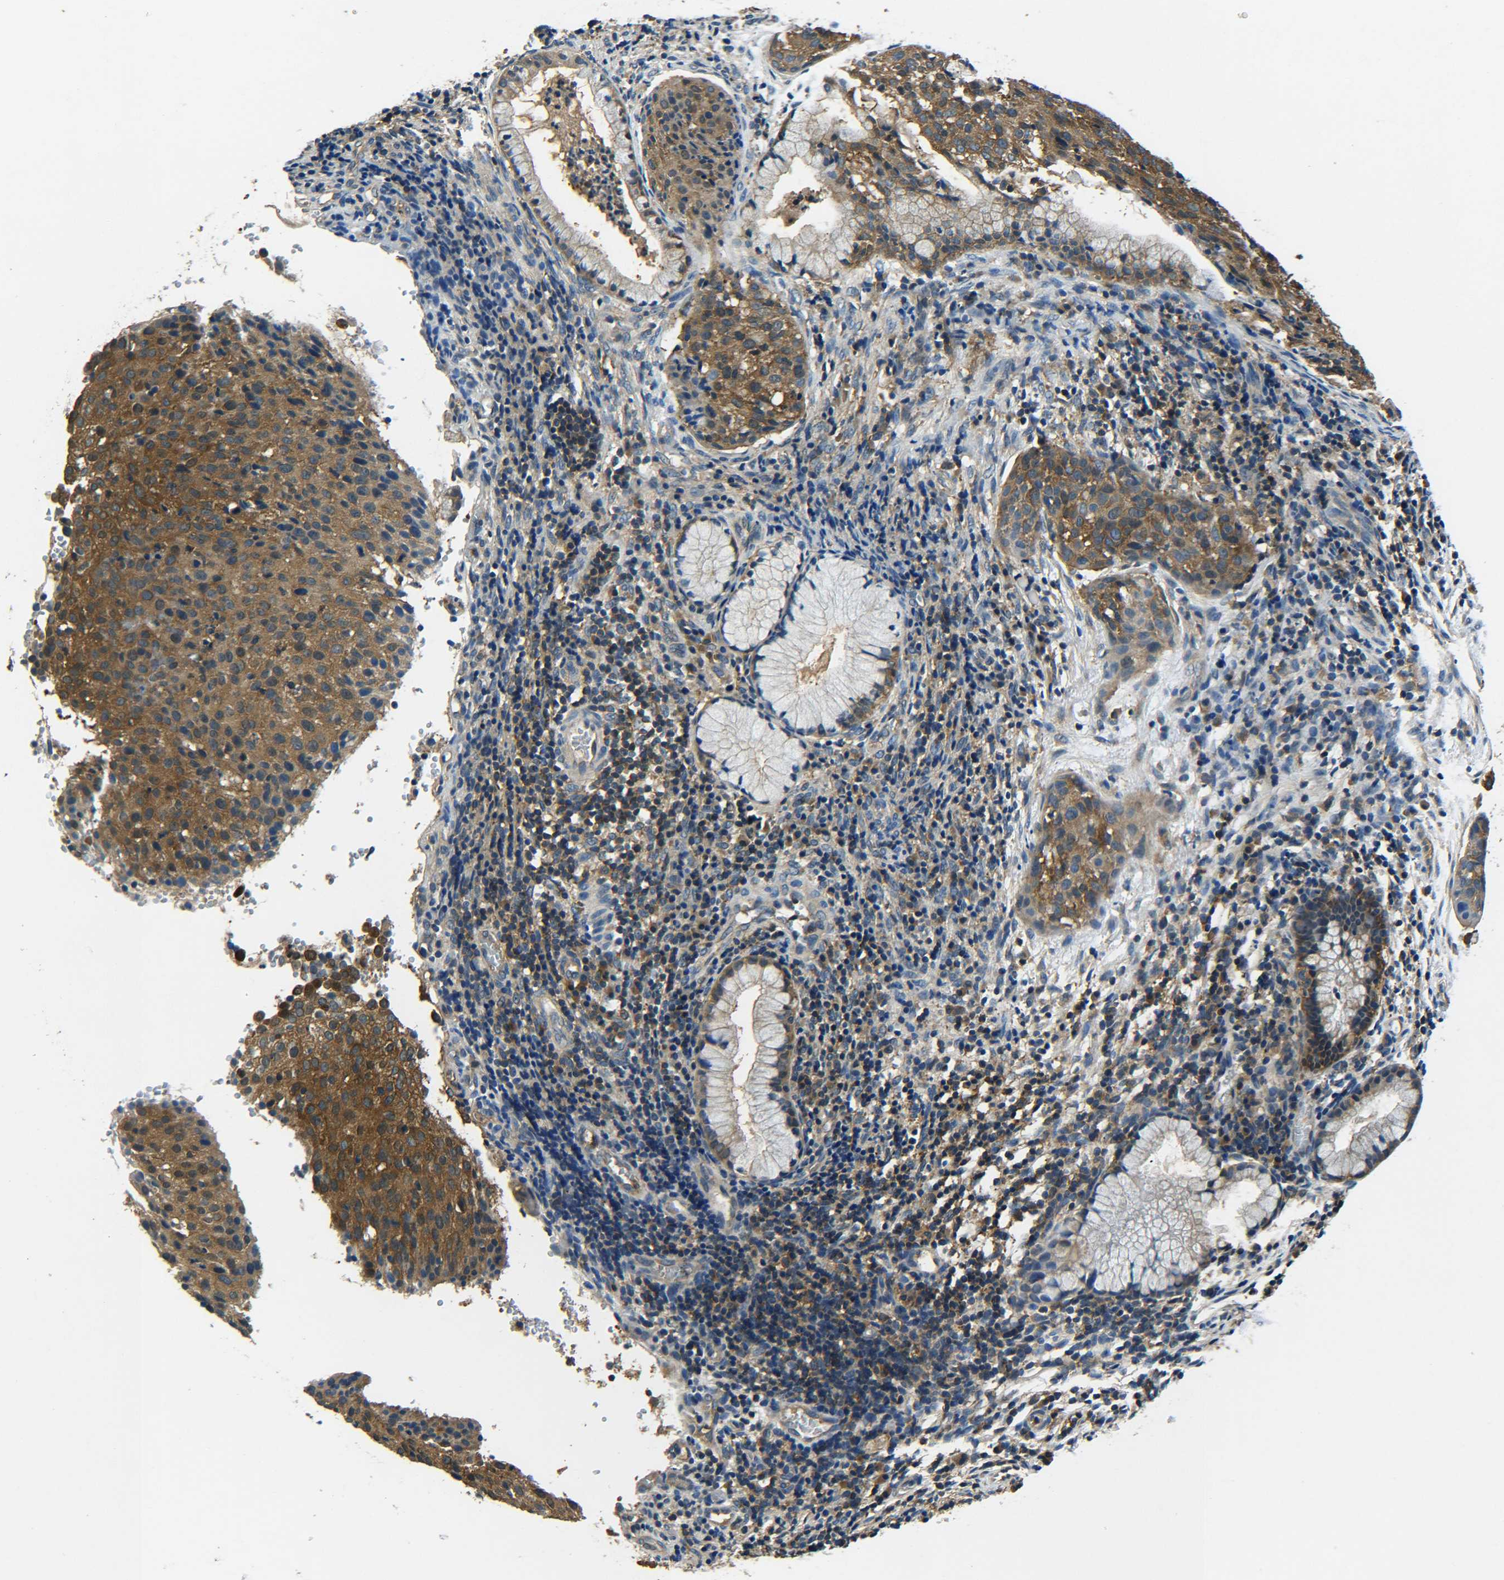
{"staining": {"intensity": "moderate", "quantity": ">75%", "location": "cytoplasmic/membranous"}, "tissue": "cervical cancer", "cell_type": "Tumor cells", "image_type": "cancer", "snomed": [{"axis": "morphology", "description": "Squamous cell carcinoma, NOS"}, {"axis": "topography", "description": "Cervix"}], "caption": "An immunohistochemistry (IHC) micrograph of neoplastic tissue is shown. Protein staining in brown shows moderate cytoplasmic/membranous positivity in cervical squamous cell carcinoma within tumor cells.", "gene": "PREB", "patient": {"sex": "female", "age": 38}}